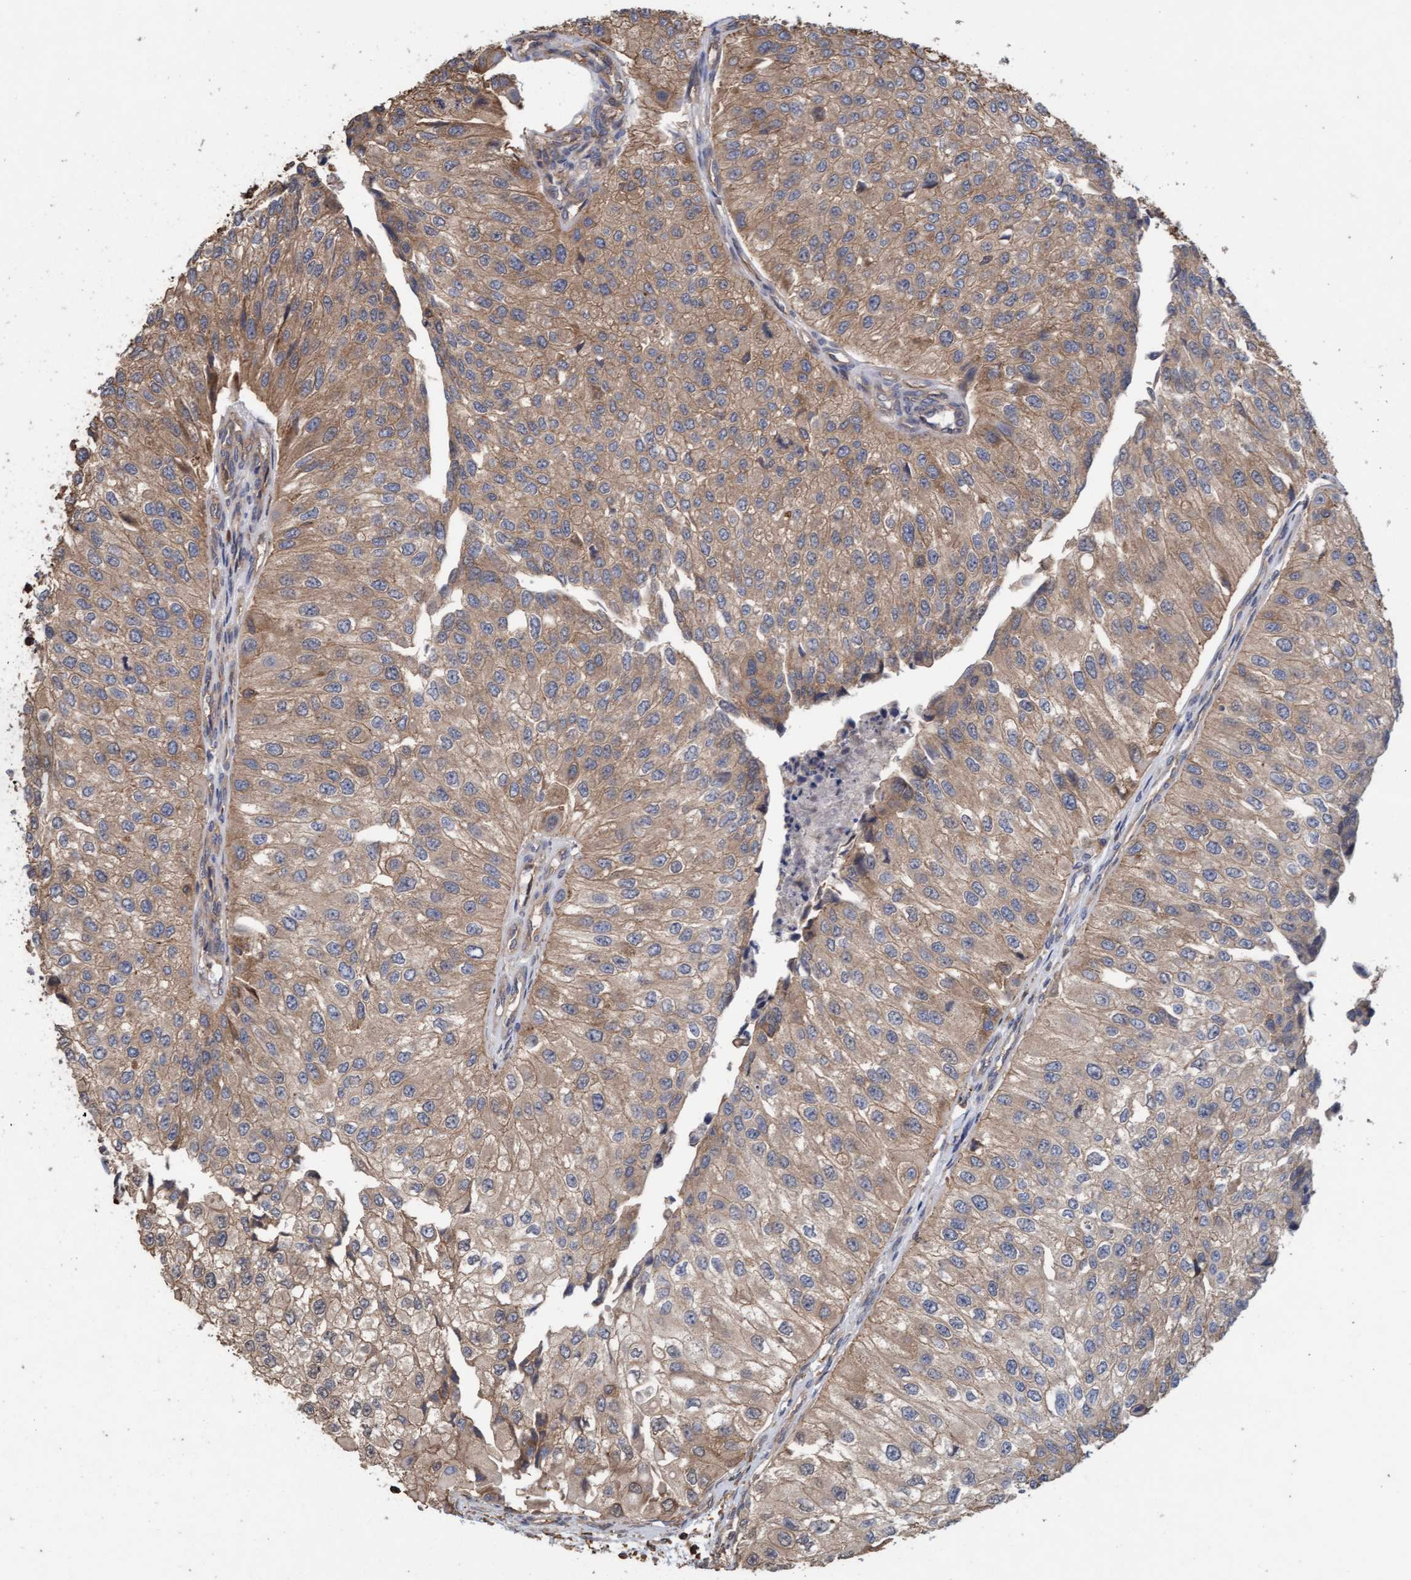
{"staining": {"intensity": "weak", "quantity": ">75%", "location": "cytoplasmic/membranous"}, "tissue": "urothelial cancer", "cell_type": "Tumor cells", "image_type": "cancer", "snomed": [{"axis": "morphology", "description": "Urothelial carcinoma, High grade"}, {"axis": "topography", "description": "Kidney"}, {"axis": "topography", "description": "Urinary bladder"}], "caption": "Immunohistochemical staining of urothelial cancer displays low levels of weak cytoplasmic/membranous protein expression in about >75% of tumor cells.", "gene": "FXR2", "patient": {"sex": "male", "age": 77}}